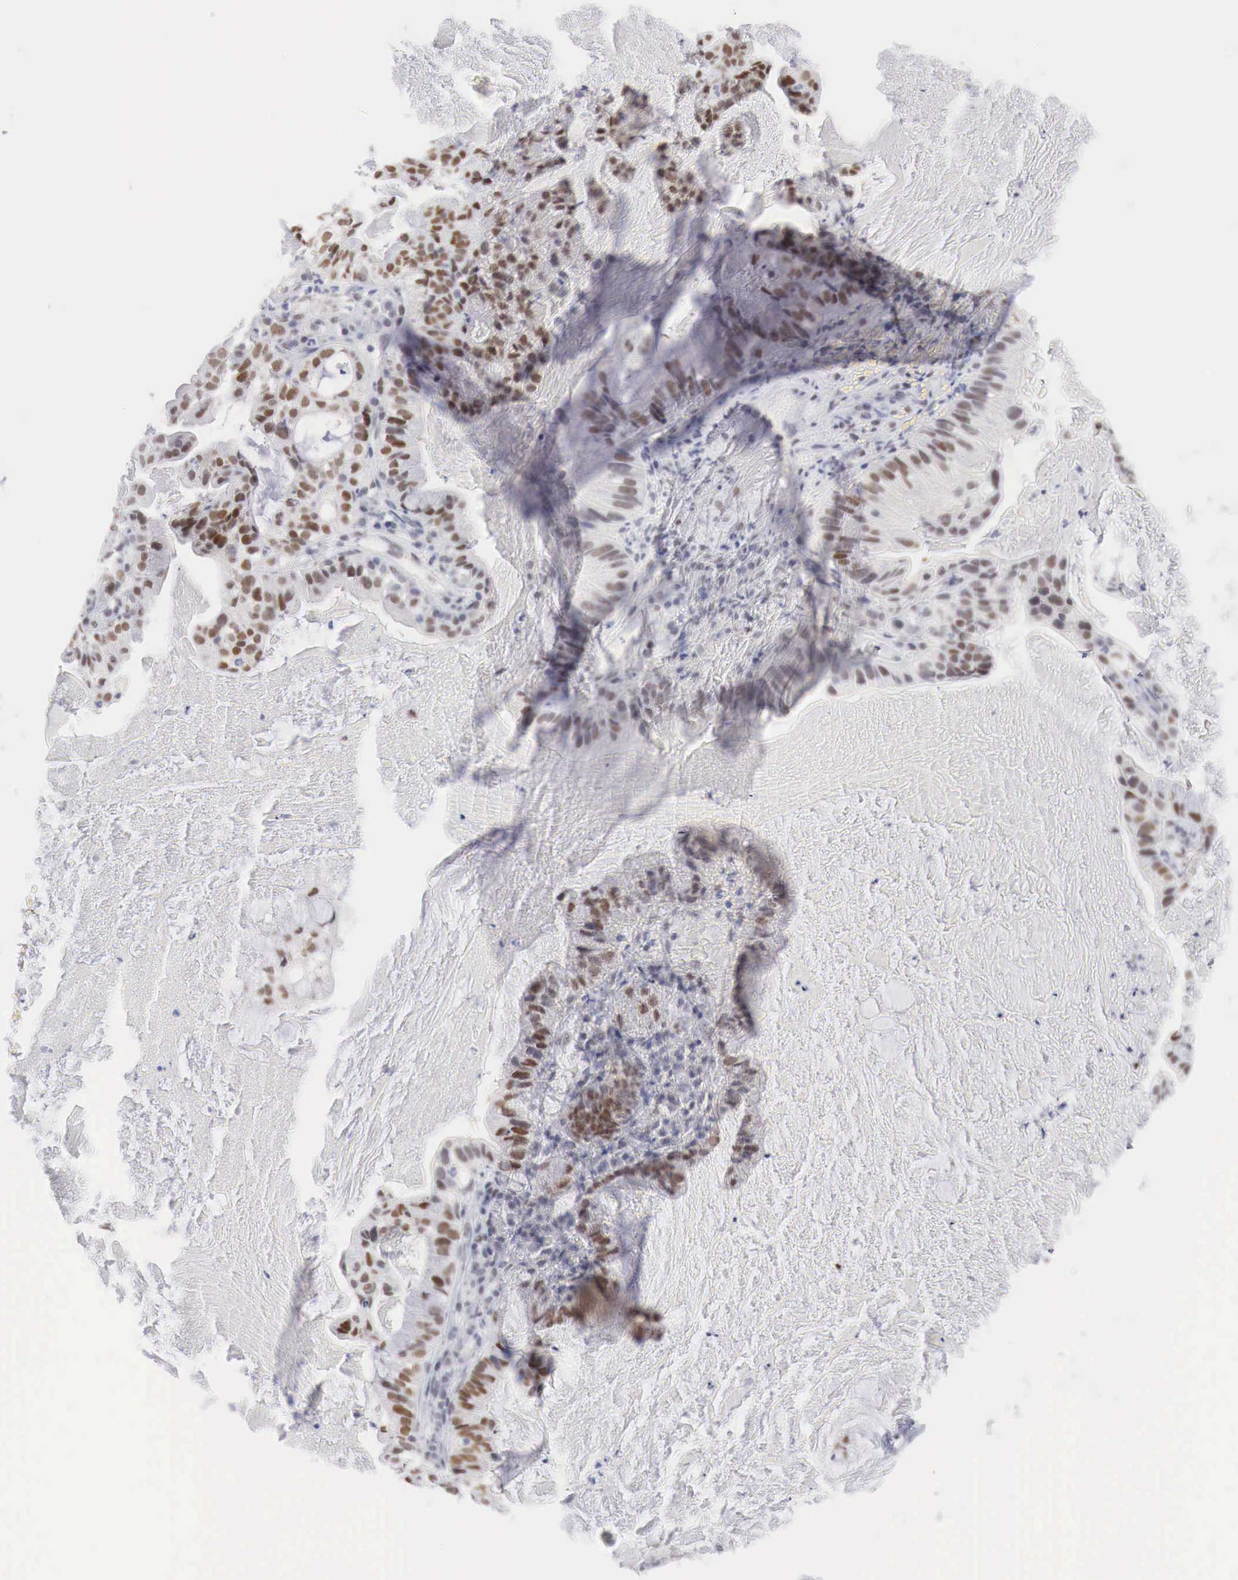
{"staining": {"intensity": "moderate", "quantity": ">75%", "location": "nuclear"}, "tissue": "cervical cancer", "cell_type": "Tumor cells", "image_type": "cancer", "snomed": [{"axis": "morphology", "description": "Adenocarcinoma, NOS"}, {"axis": "topography", "description": "Cervix"}], "caption": "Immunohistochemistry (IHC) photomicrograph of neoplastic tissue: cervical cancer (adenocarcinoma) stained using immunohistochemistry shows medium levels of moderate protein expression localized specifically in the nuclear of tumor cells, appearing as a nuclear brown color.", "gene": "FOXP2", "patient": {"sex": "female", "age": 41}}